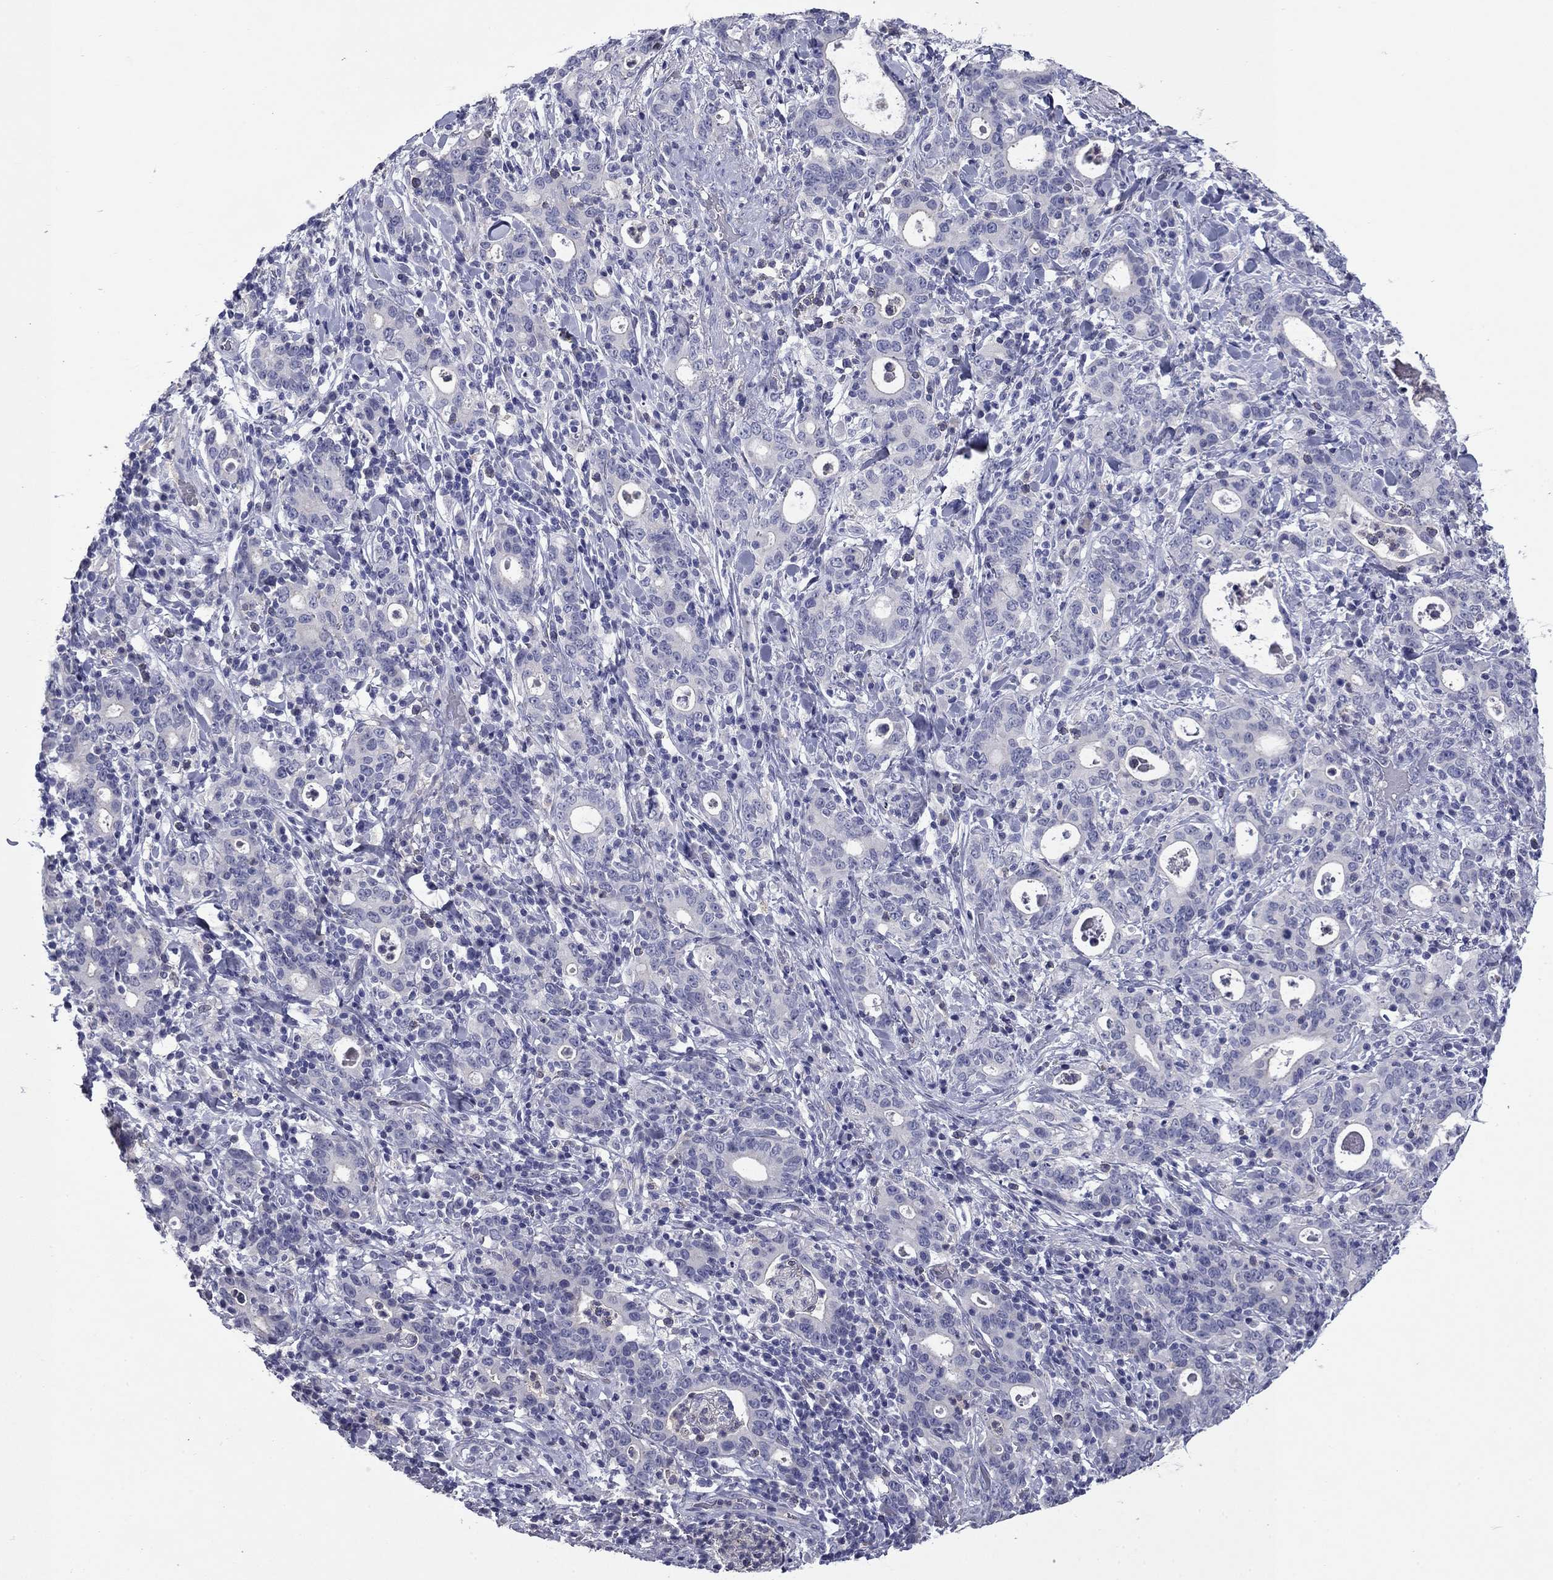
{"staining": {"intensity": "negative", "quantity": "none", "location": "none"}, "tissue": "stomach cancer", "cell_type": "Tumor cells", "image_type": "cancer", "snomed": [{"axis": "morphology", "description": "Adenocarcinoma, NOS"}, {"axis": "topography", "description": "Stomach"}], "caption": "Adenocarcinoma (stomach) stained for a protein using IHC shows no positivity tumor cells.", "gene": "CFAP119", "patient": {"sex": "male", "age": 79}}